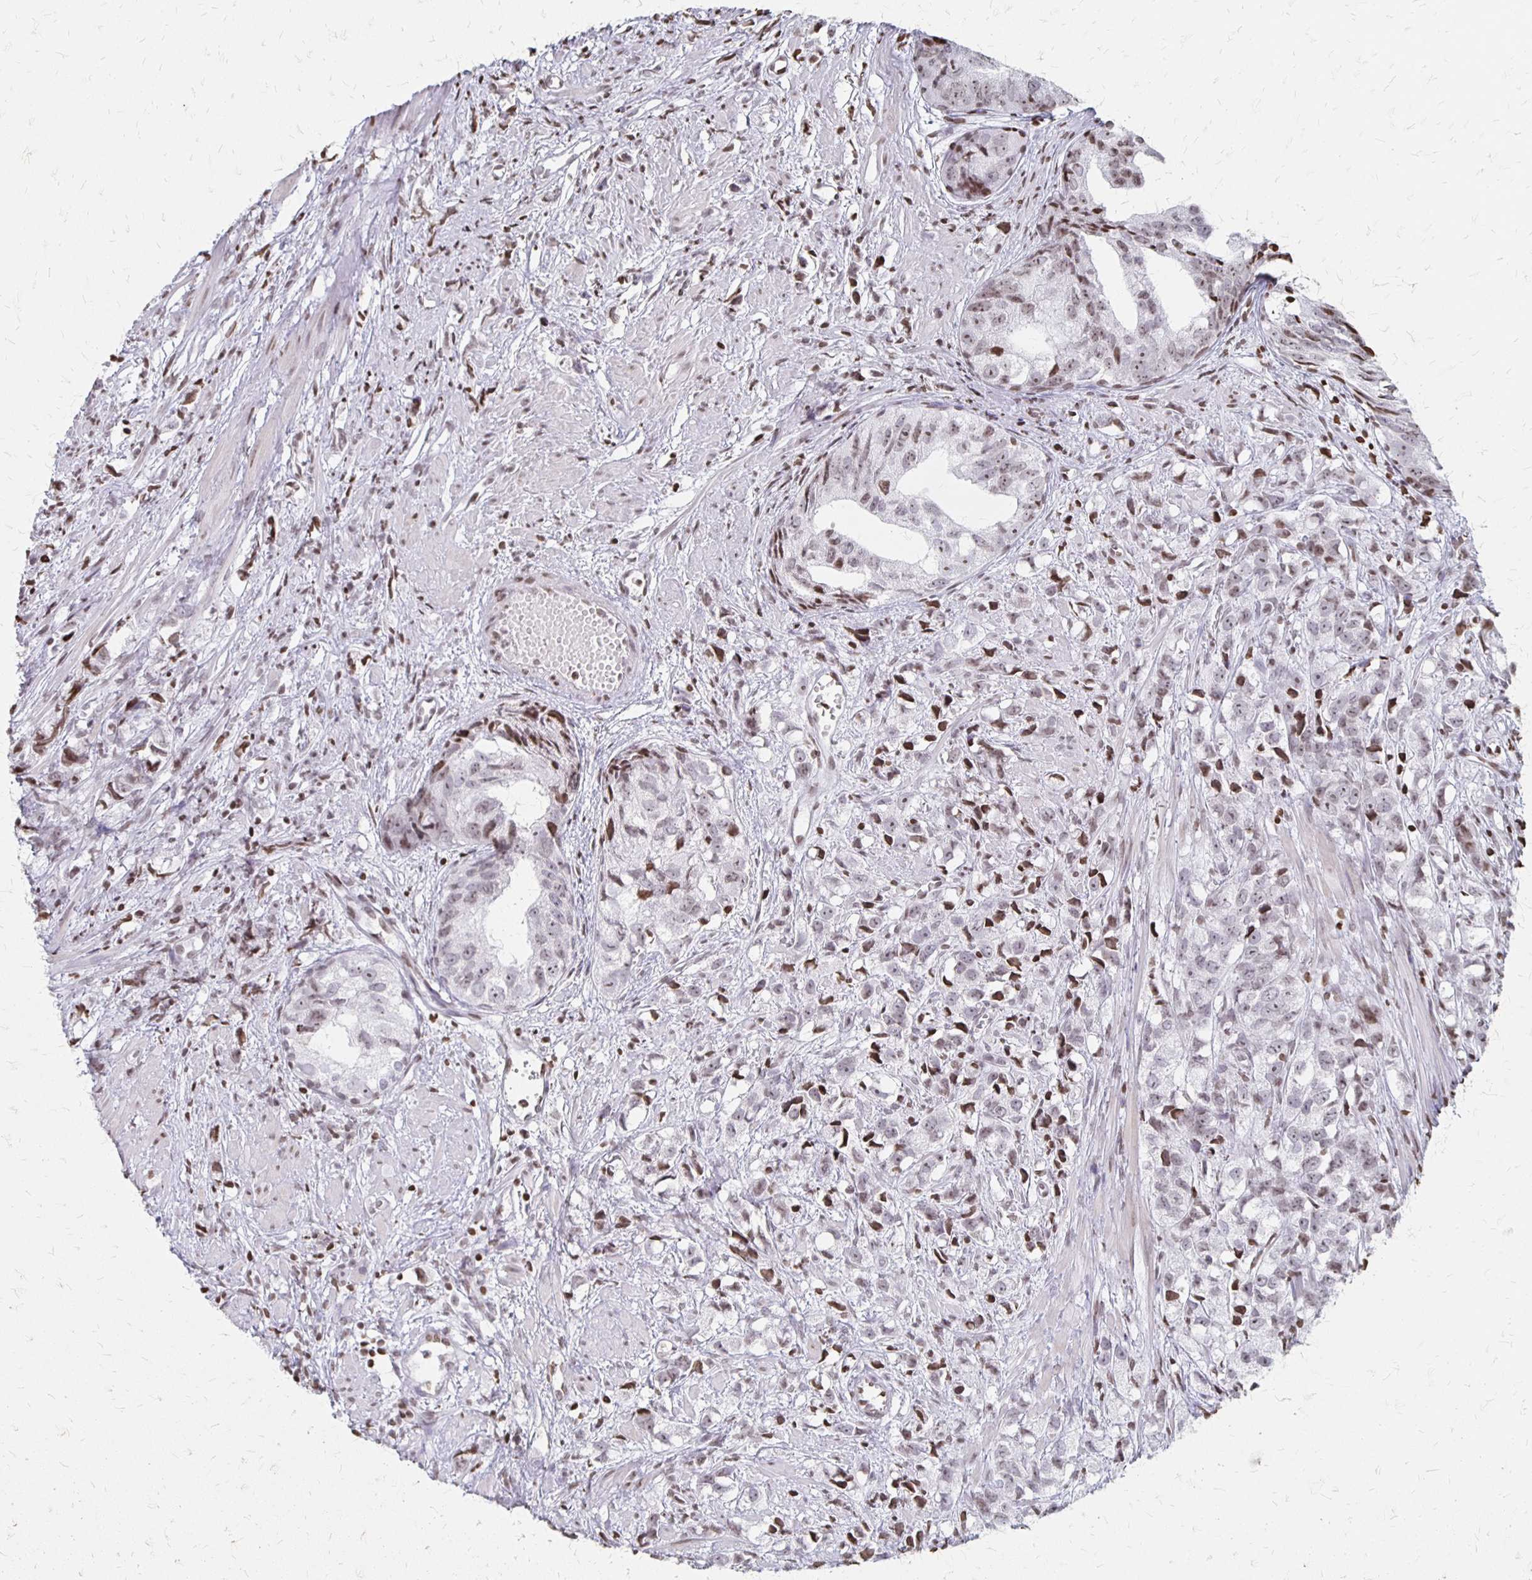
{"staining": {"intensity": "weak", "quantity": "25%-75%", "location": "nuclear"}, "tissue": "prostate cancer", "cell_type": "Tumor cells", "image_type": "cancer", "snomed": [{"axis": "morphology", "description": "Adenocarcinoma, High grade"}, {"axis": "topography", "description": "Prostate"}], "caption": "Protein staining of prostate cancer tissue displays weak nuclear positivity in approximately 25%-75% of tumor cells.", "gene": "ZNF280C", "patient": {"sex": "male", "age": 58}}